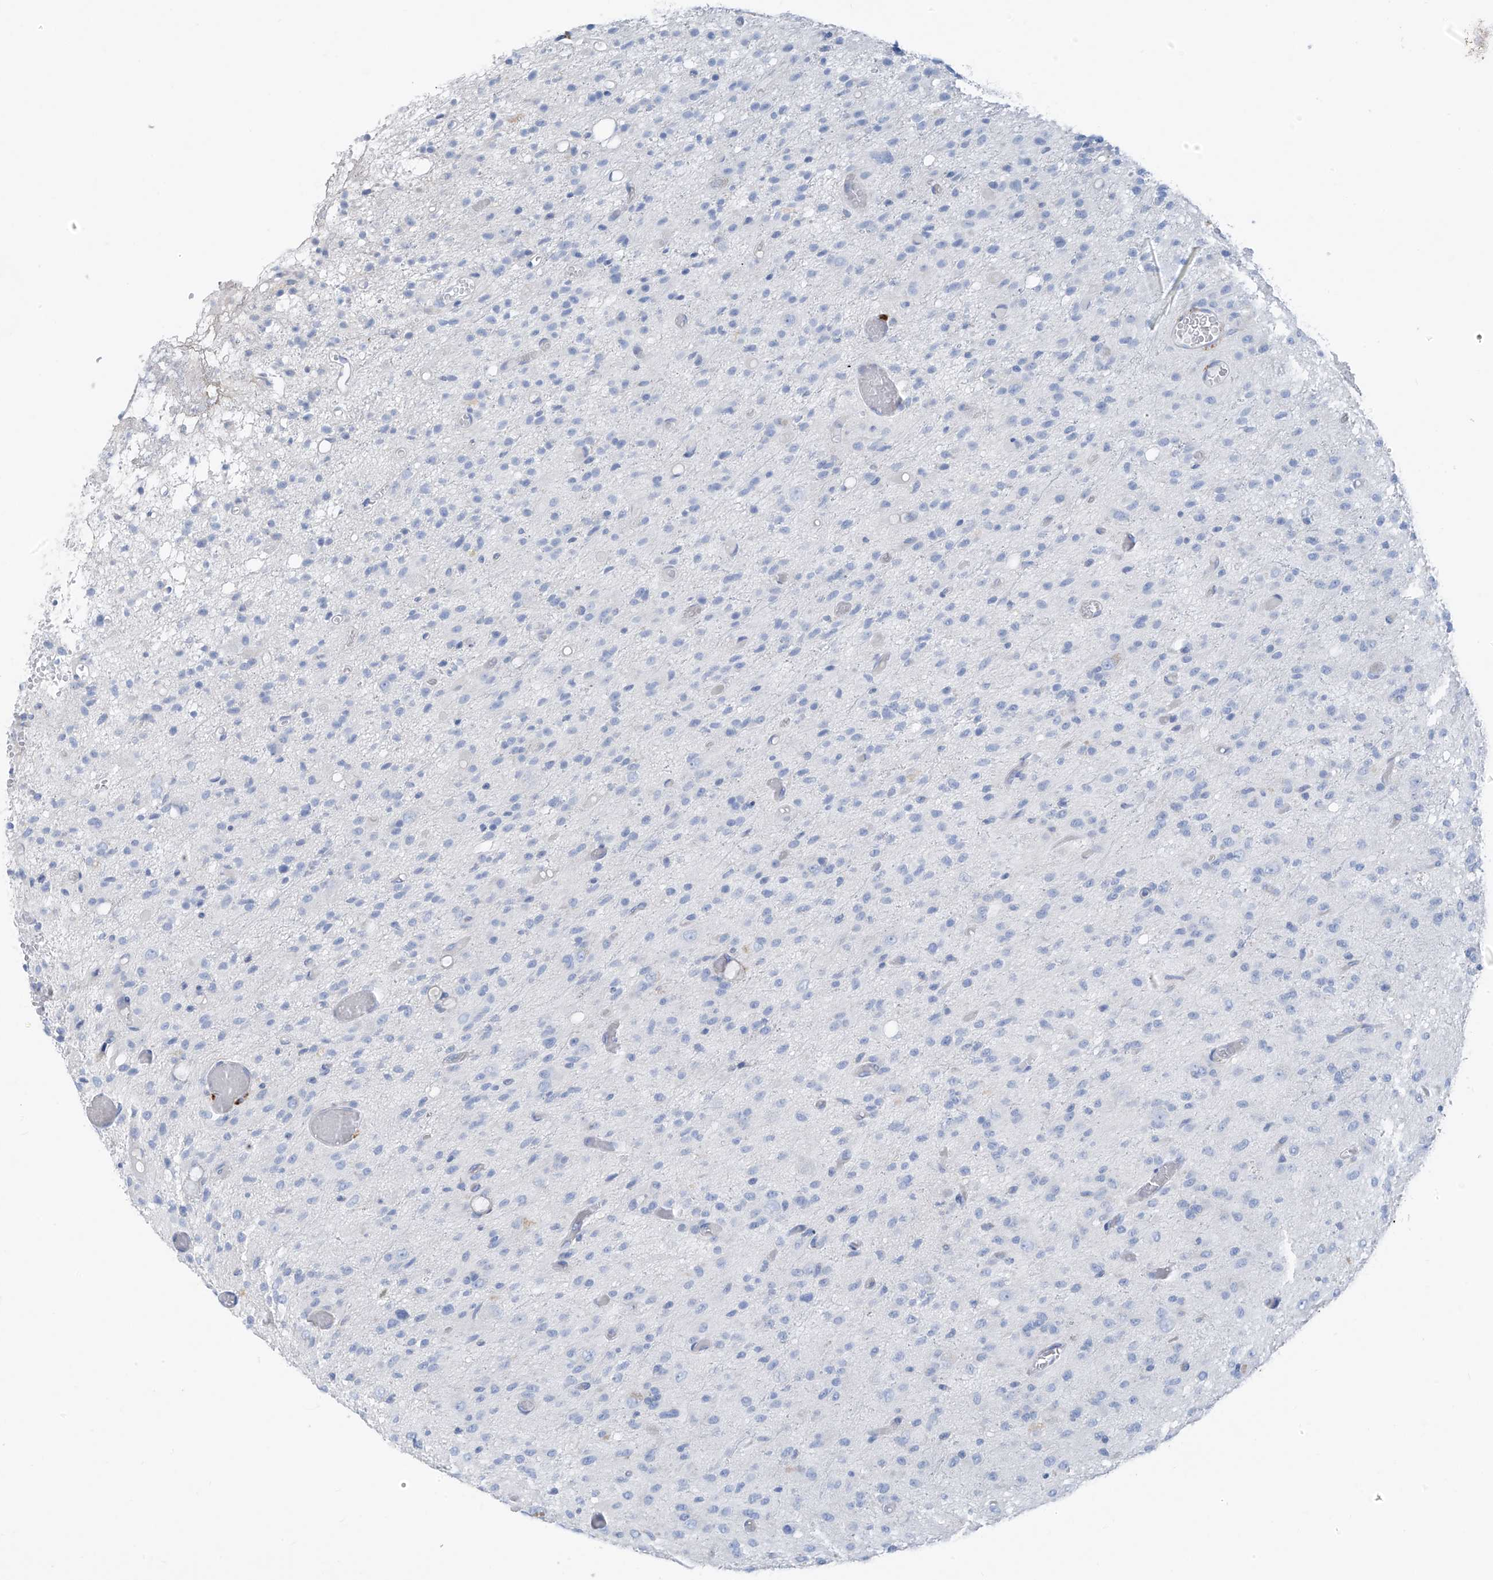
{"staining": {"intensity": "negative", "quantity": "none", "location": "none"}, "tissue": "glioma", "cell_type": "Tumor cells", "image_type": "cancer", "snomed": [{"axis": "morphology", "description": "Glioma, malignant, High grade"}, {"axis": "topography", "description": "Brain"}], "caption": "An image of malignant high-grade glioma stained for a protein shows no brown staining in tumor cells. (DAB immunohistochemistry (IHC), high magnification).", "gene": "GLMP", "patient": {"sex": "female", "age": 59}}